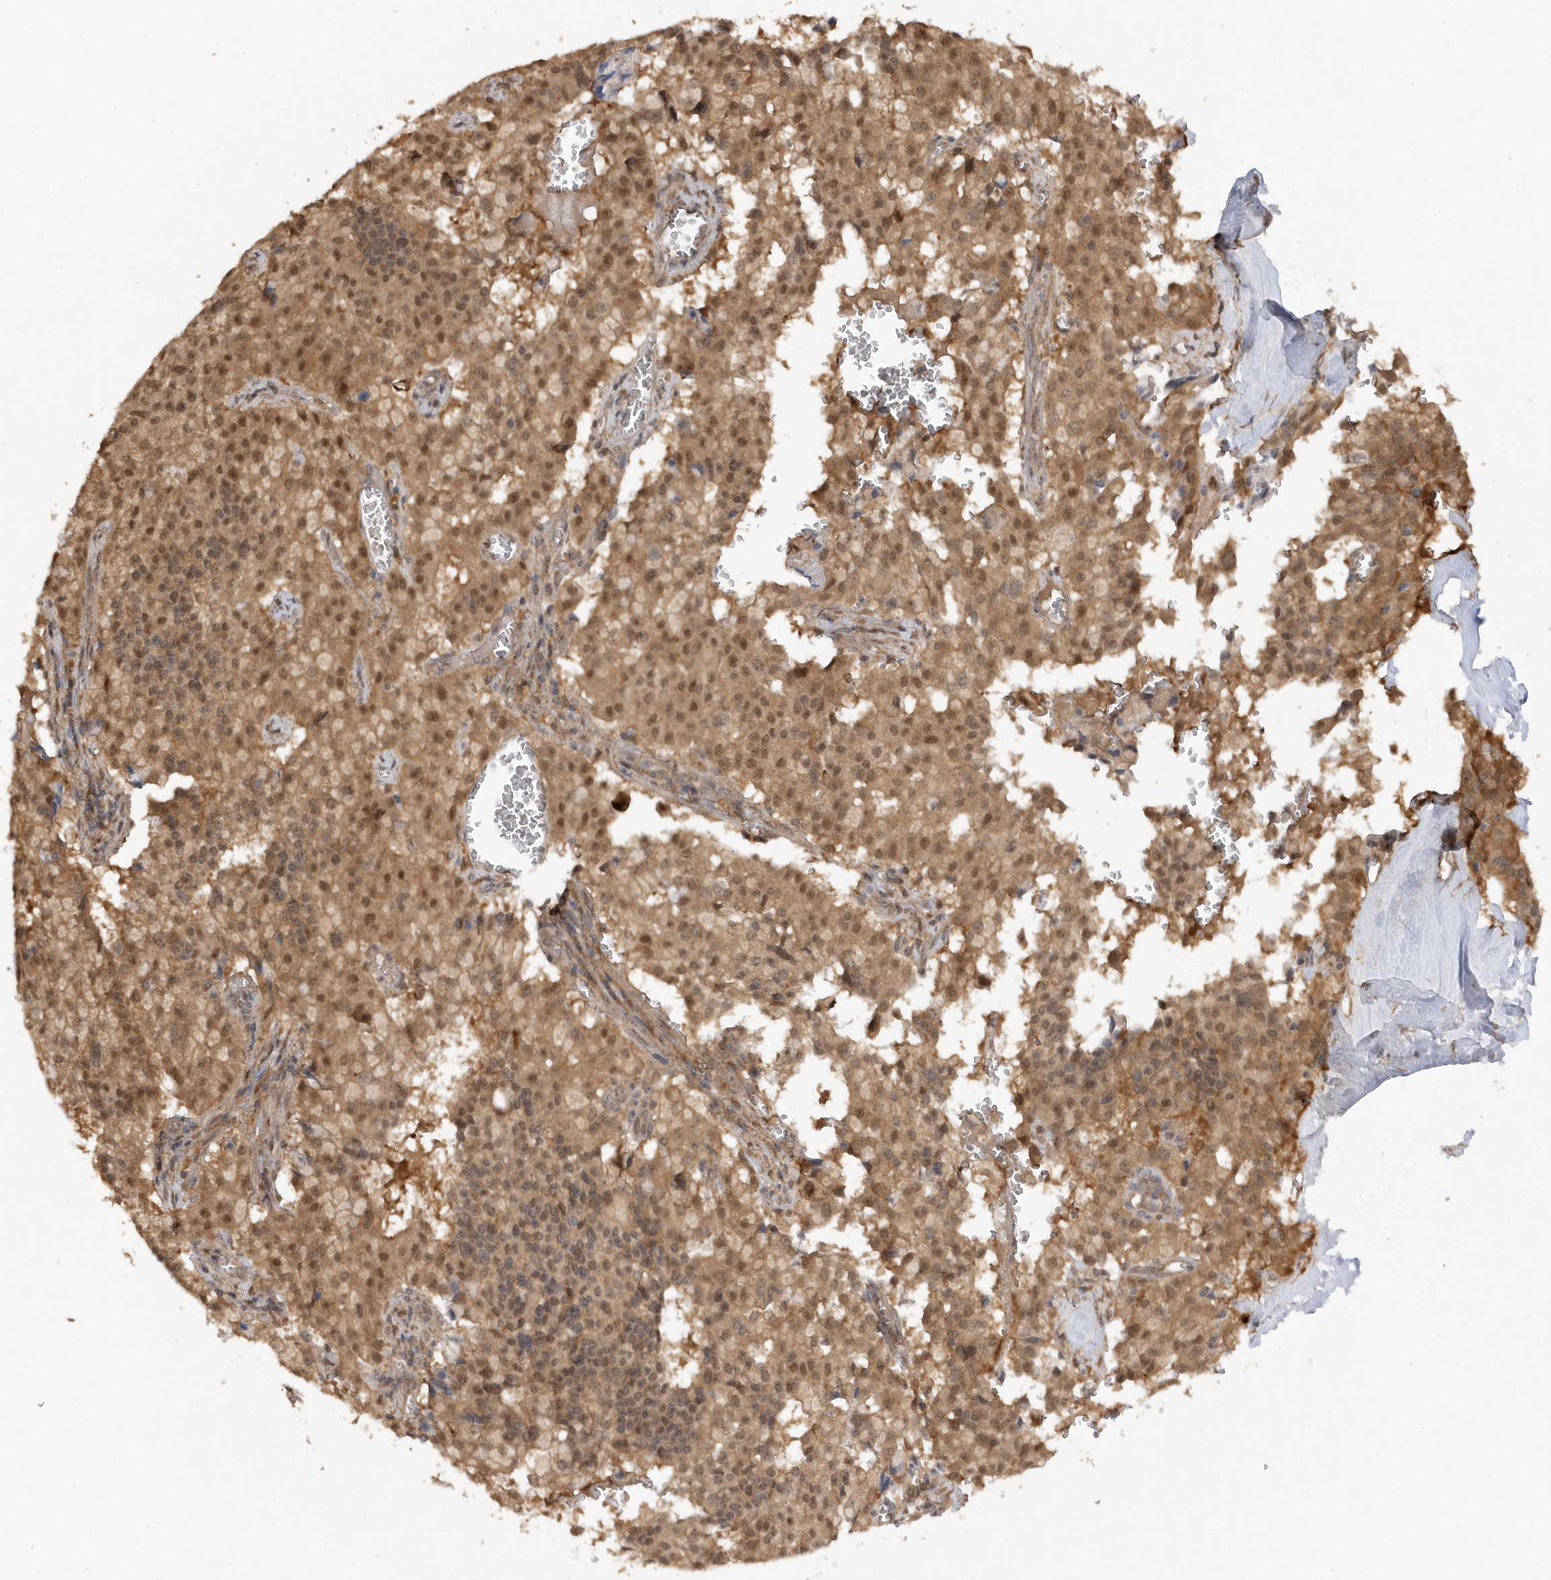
{"staining": {"intensity": "moderate", "quantity": ">75%", "location": "cytoplasmic/membranous,nuclear"}, "tissue": "pancreatic cancer", "cell_type": "Tumor cells", "image_type": "cancer", "snomed": [{"axis": "morphology", "description": "Adenocarcinoma, NOS"}, {"axis": "topography", "description": "Pancreas"}], "caption": "Moderate cytoplasmic/membranous and nuclear protein expression is identified in approximately >75% of tumor cells in pancreatic cancer.", "gene": "RPE", "patient": {"sex": "male", "age": 65}}